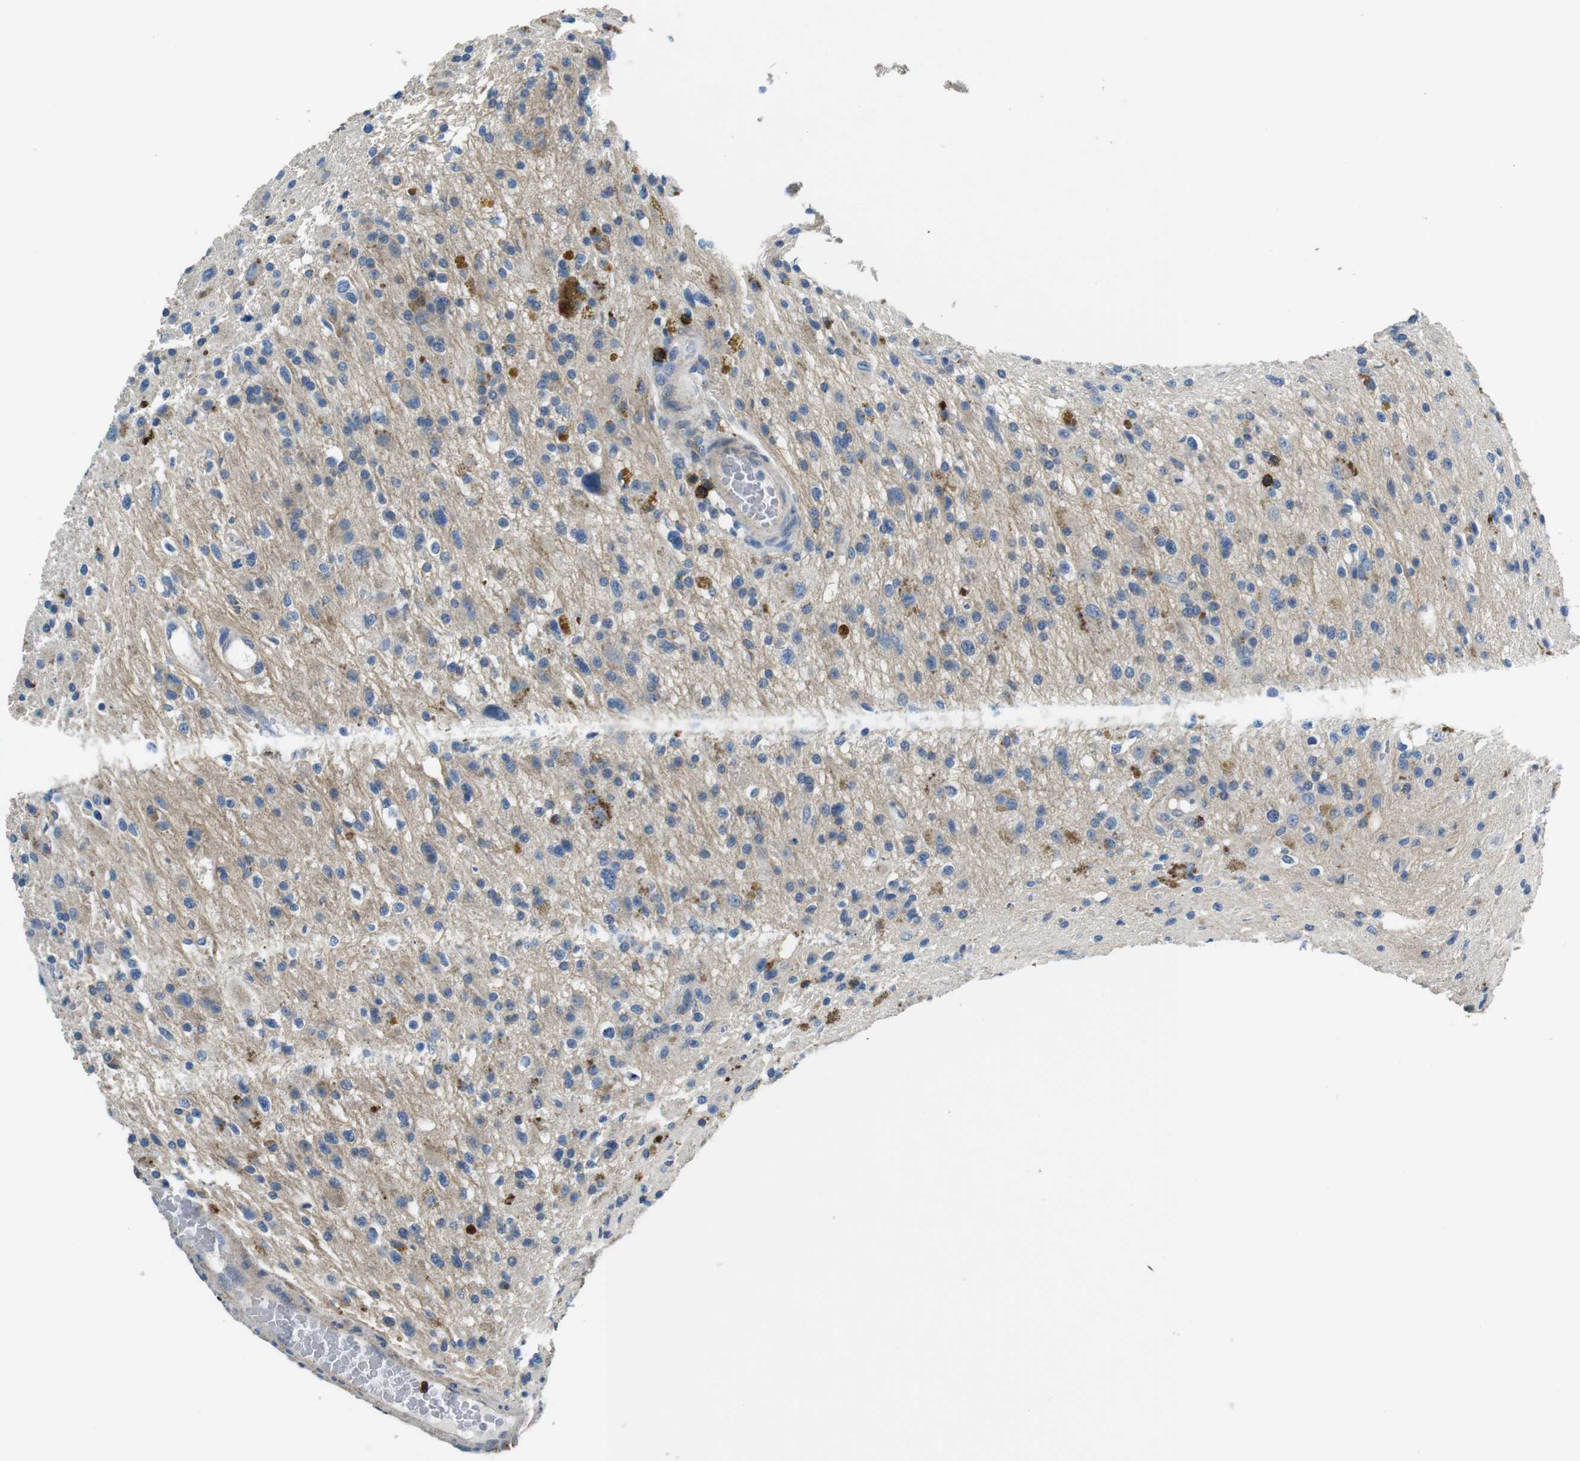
{"staining": {"intensity": "strong", "quantity": "<25%", "location": "cytoplasmic/membranous"}, "tissue": "glioma", "cell_type": "Tumor cells", "image_type": "cancer", "snomed": [{"axis": "morphology", "description": "Glioma, malignant, High grade"}, {"axis": "topography", "description": "Brain"}], "caption": "Human malignant glioma (high-grade) stained with a brown dye shows strong cytoplasmic/membranous positive staining in approximately <25% of tumor cells.", "gene": "CD6", "patient": {"sex": "male", "age": 33}}